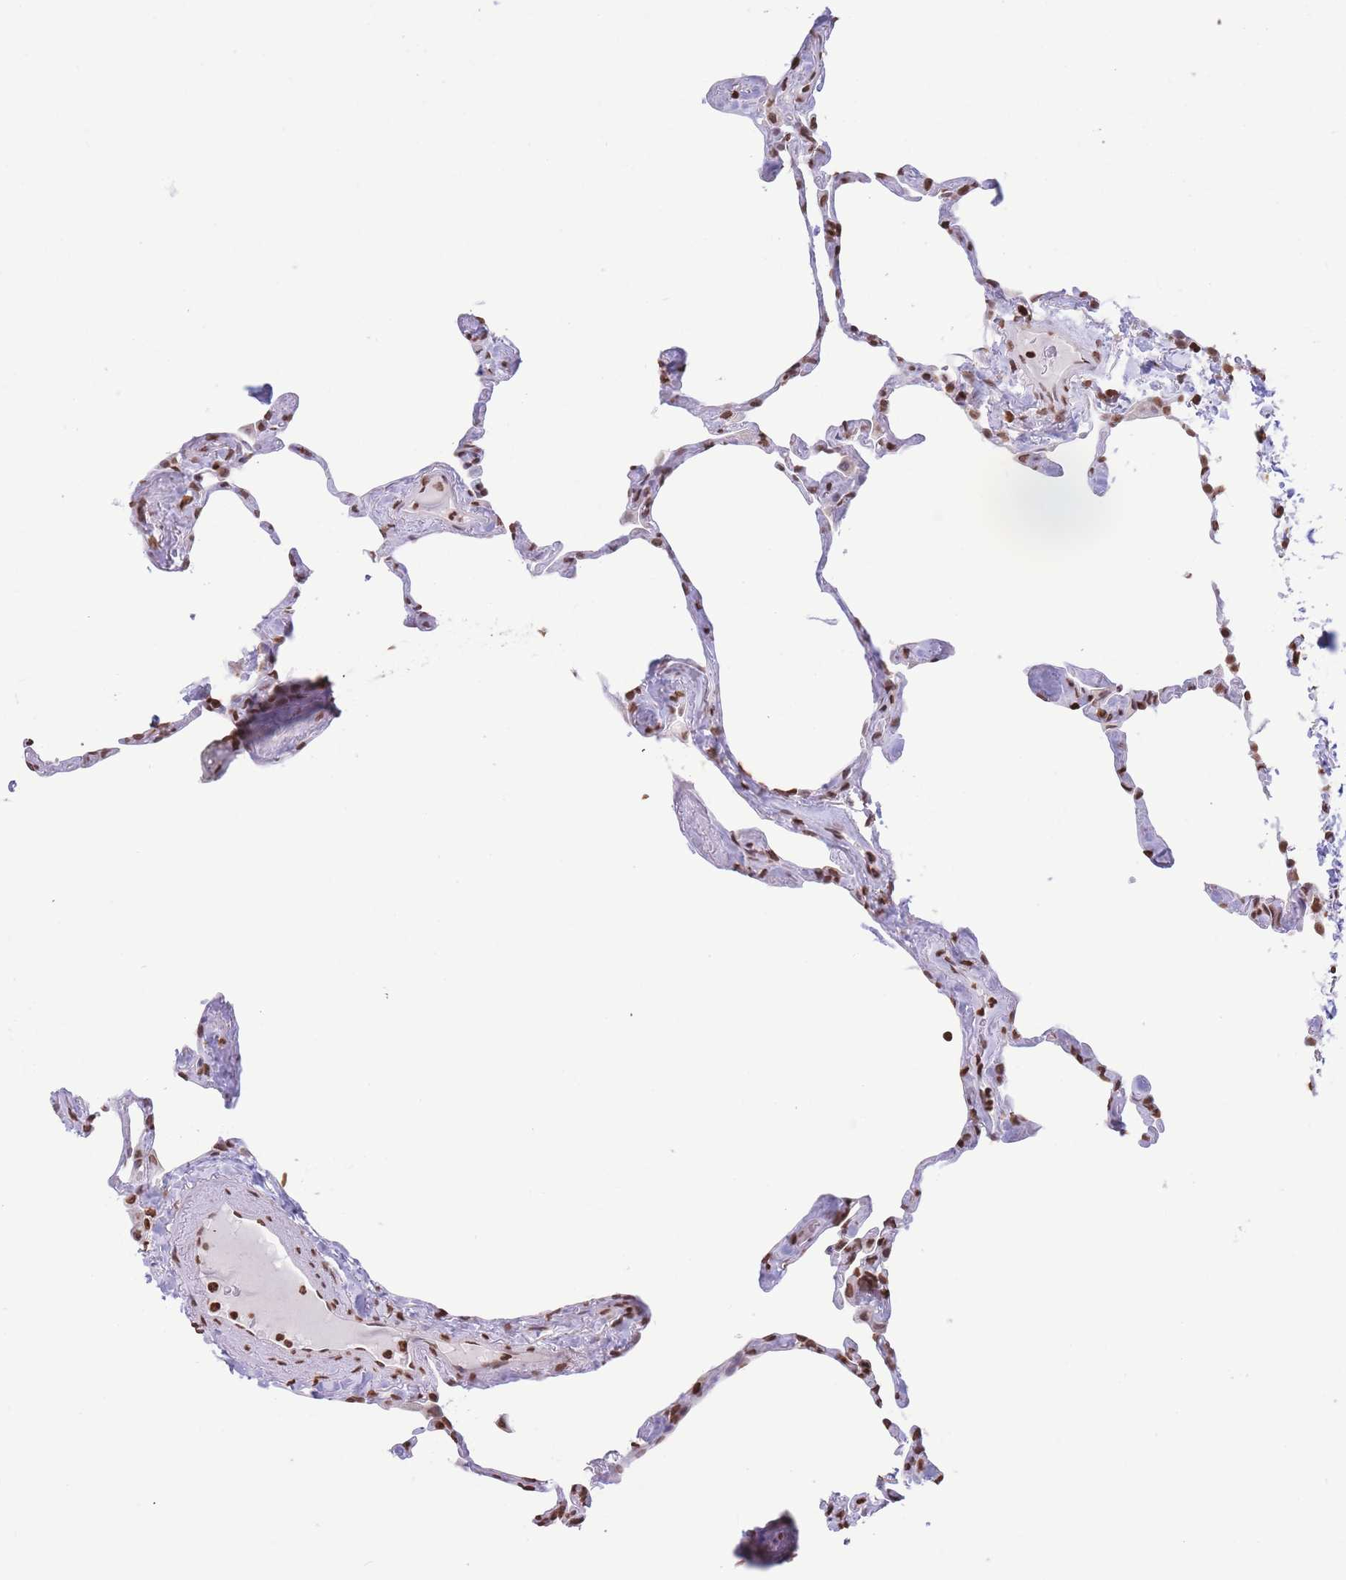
{"staining": {"intensity": "moderate", "quantity": ">75%", "location": "nuclear"}, "tissue": "lung", "cell_type": "Alveolar cells", "image_type": "normal", "snomed": [{"axis": "morphology", "description": "Normal tissue, NOS"}, {"axis": "topography", "description": "Lung"}], "caption": "High-magnification brightfield microscopy of benign lung stained with DAB (brown) and counterstained with hematoxylin (blue). alveolar cells exhibit moderate nuclear expression is present in approximately>75% of cells. Immunohistochemistry (ihc) stains the protein of interest in brown and the nuclei are stained blue.", "gene": "H2BC10", "patient": {"sex": "male", "age": 65}}